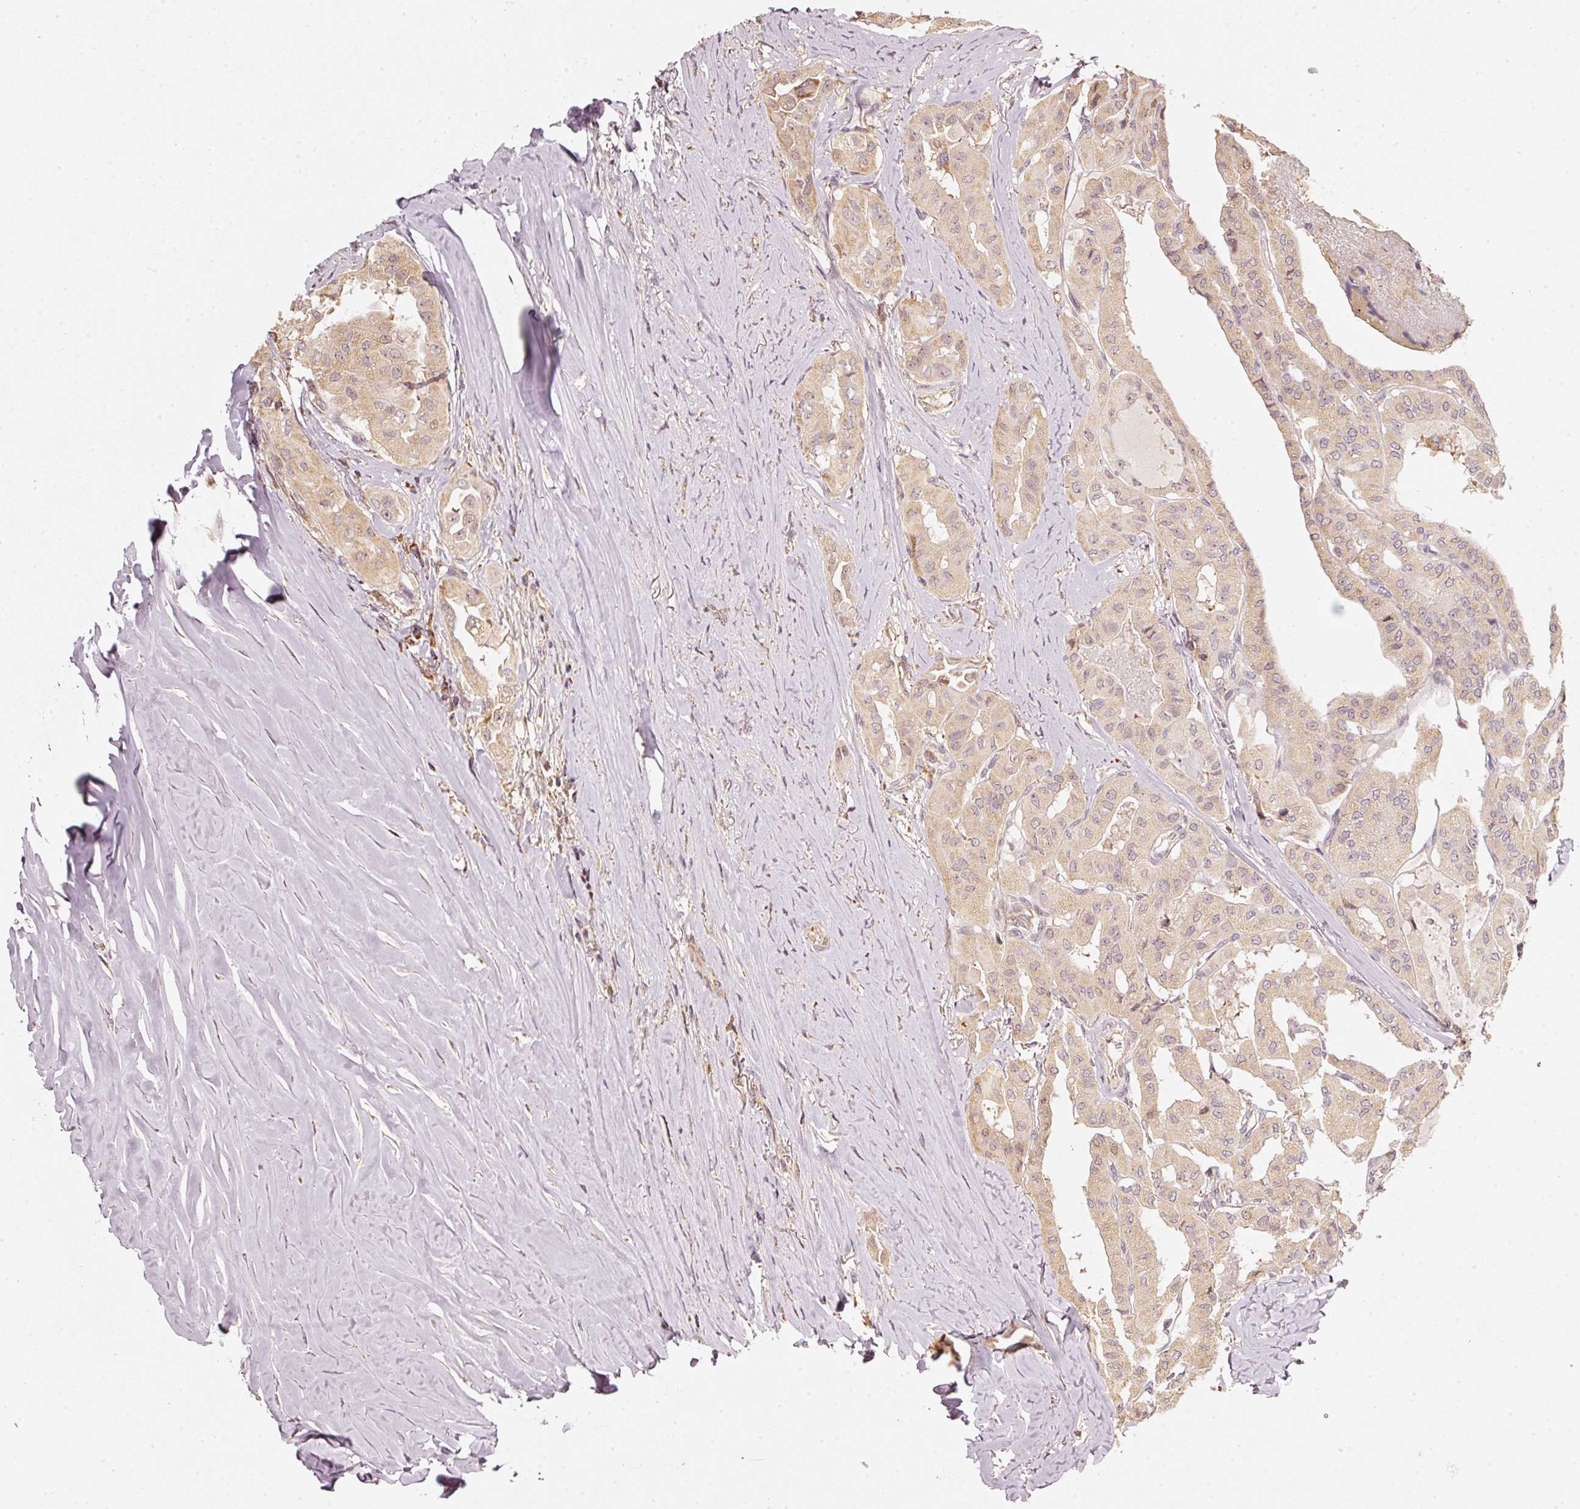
{"staining": {"intensity": "weak", "quantity": ">75%", "location": "cytoplasmic/membranous"}, "tissue": "thyroid cancer", "cell_type": "Tumor cells", "image_type": "cancer", "snomed": [{"axis": "morphology", "description": "Papillary adenocarcinoma, NOS"}, {"axis": "topography", "description": "Thyroid gland"}], "caption": "Immunohistochemical staining of thyroid cancer (papillary adenocarcinoma) exhibits low levels of weak cytoplasmic/membranous protein positivity in about >75% of tumor cells. (Brightfield microscopy of DAB IHC at high magnification).", "gene": "RAB35", "patient": {"sex": "female", "age": 59}}